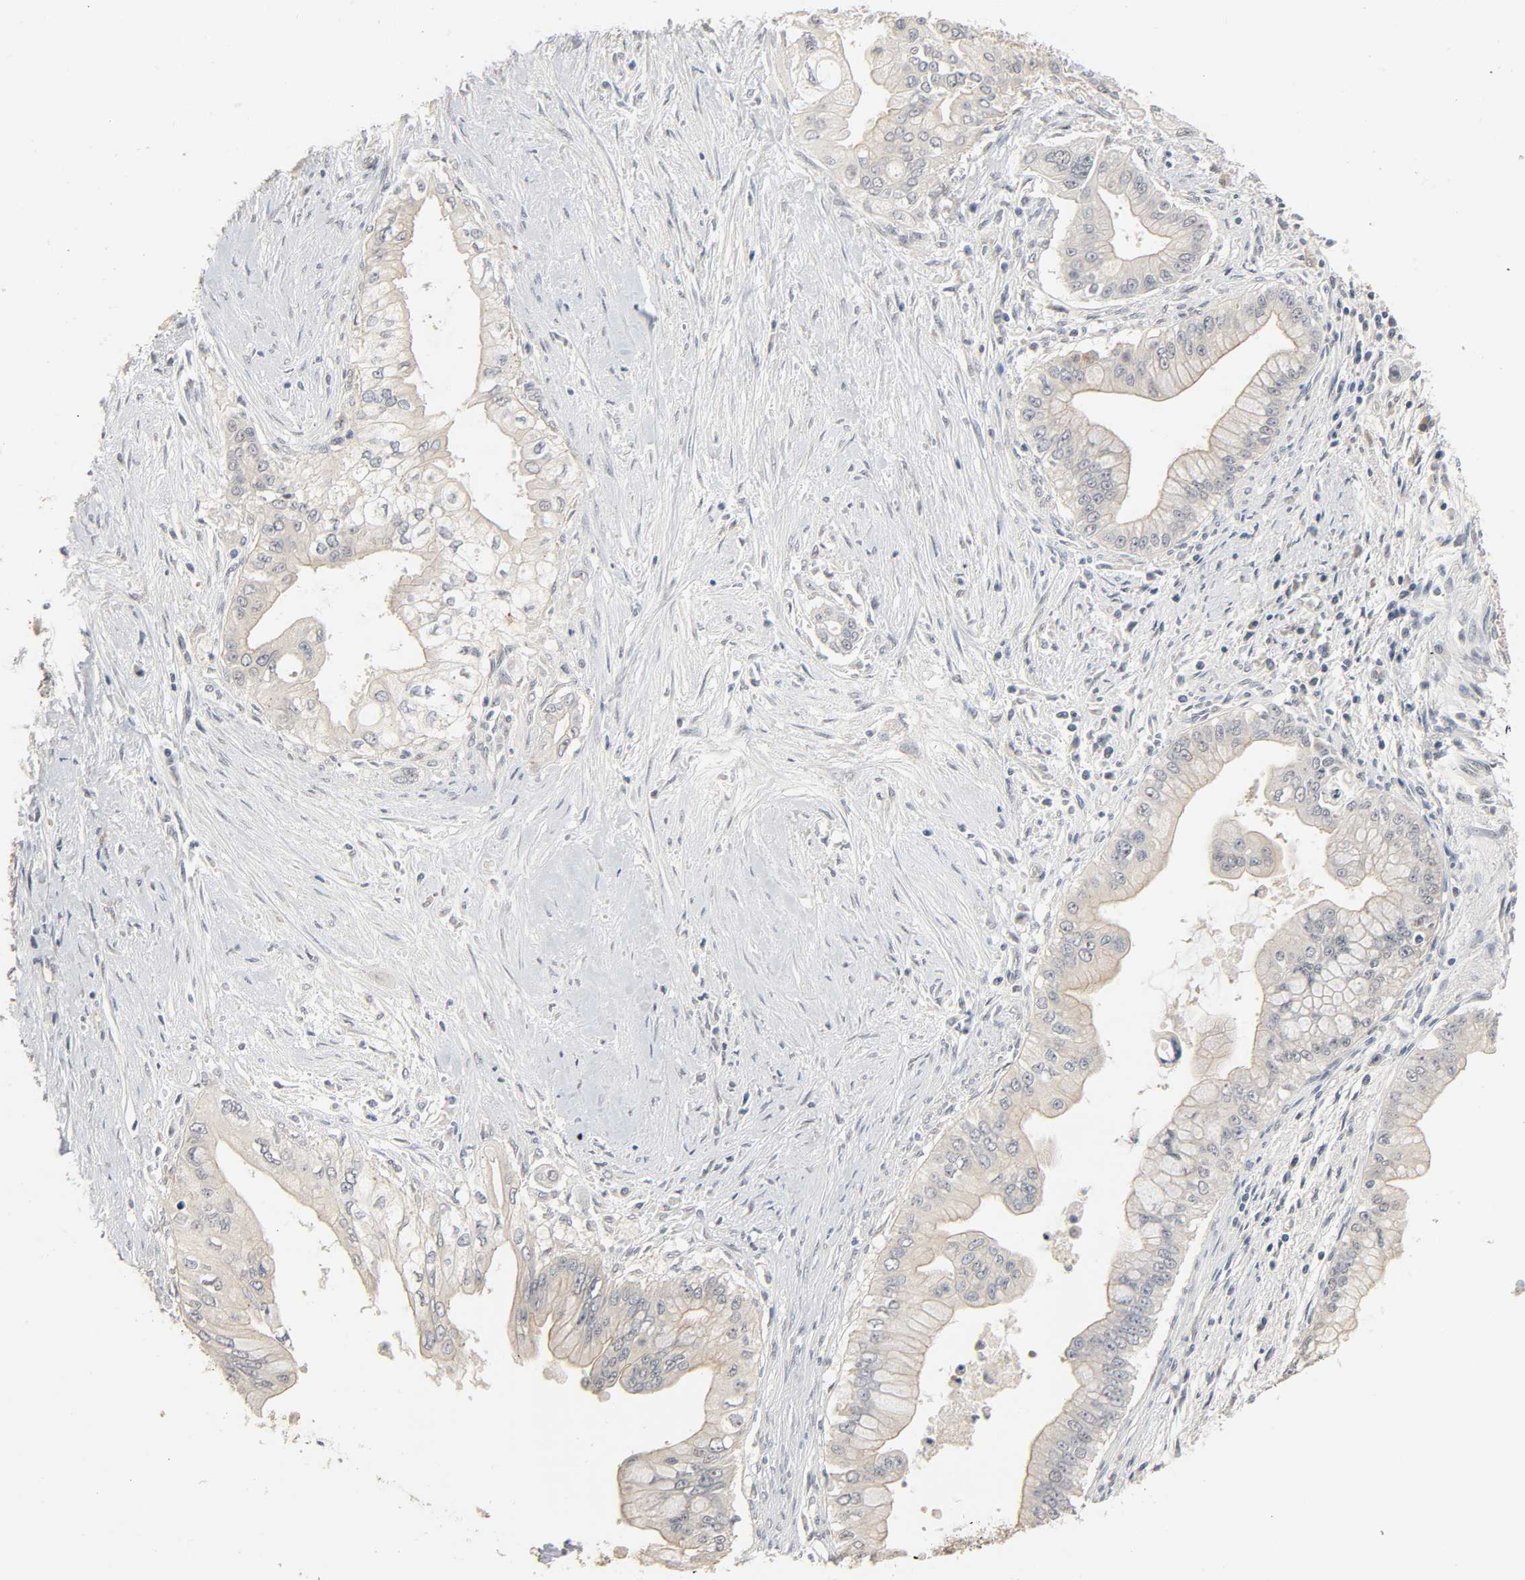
{"staining": {"intensity": "weak", "quantity": "<25%", "location": "cytoplasmic/membranous"}, "tissue": "pancreatic cancer", "cell_type": "Tumor cells", "image_type": "cancer", "snomed": [{"axis": "morphology", "description": "Adenocarcinoma, NOS"}, {"axis": "topography", "description": "Pancreas"}], "caption": "Immunohistochemical staining of pancreatic adenocarcinoma exhibits no significant staining in tumor cells.", "gene": "MAGEA8", "patient": {"sex": "male", "age": 59}}